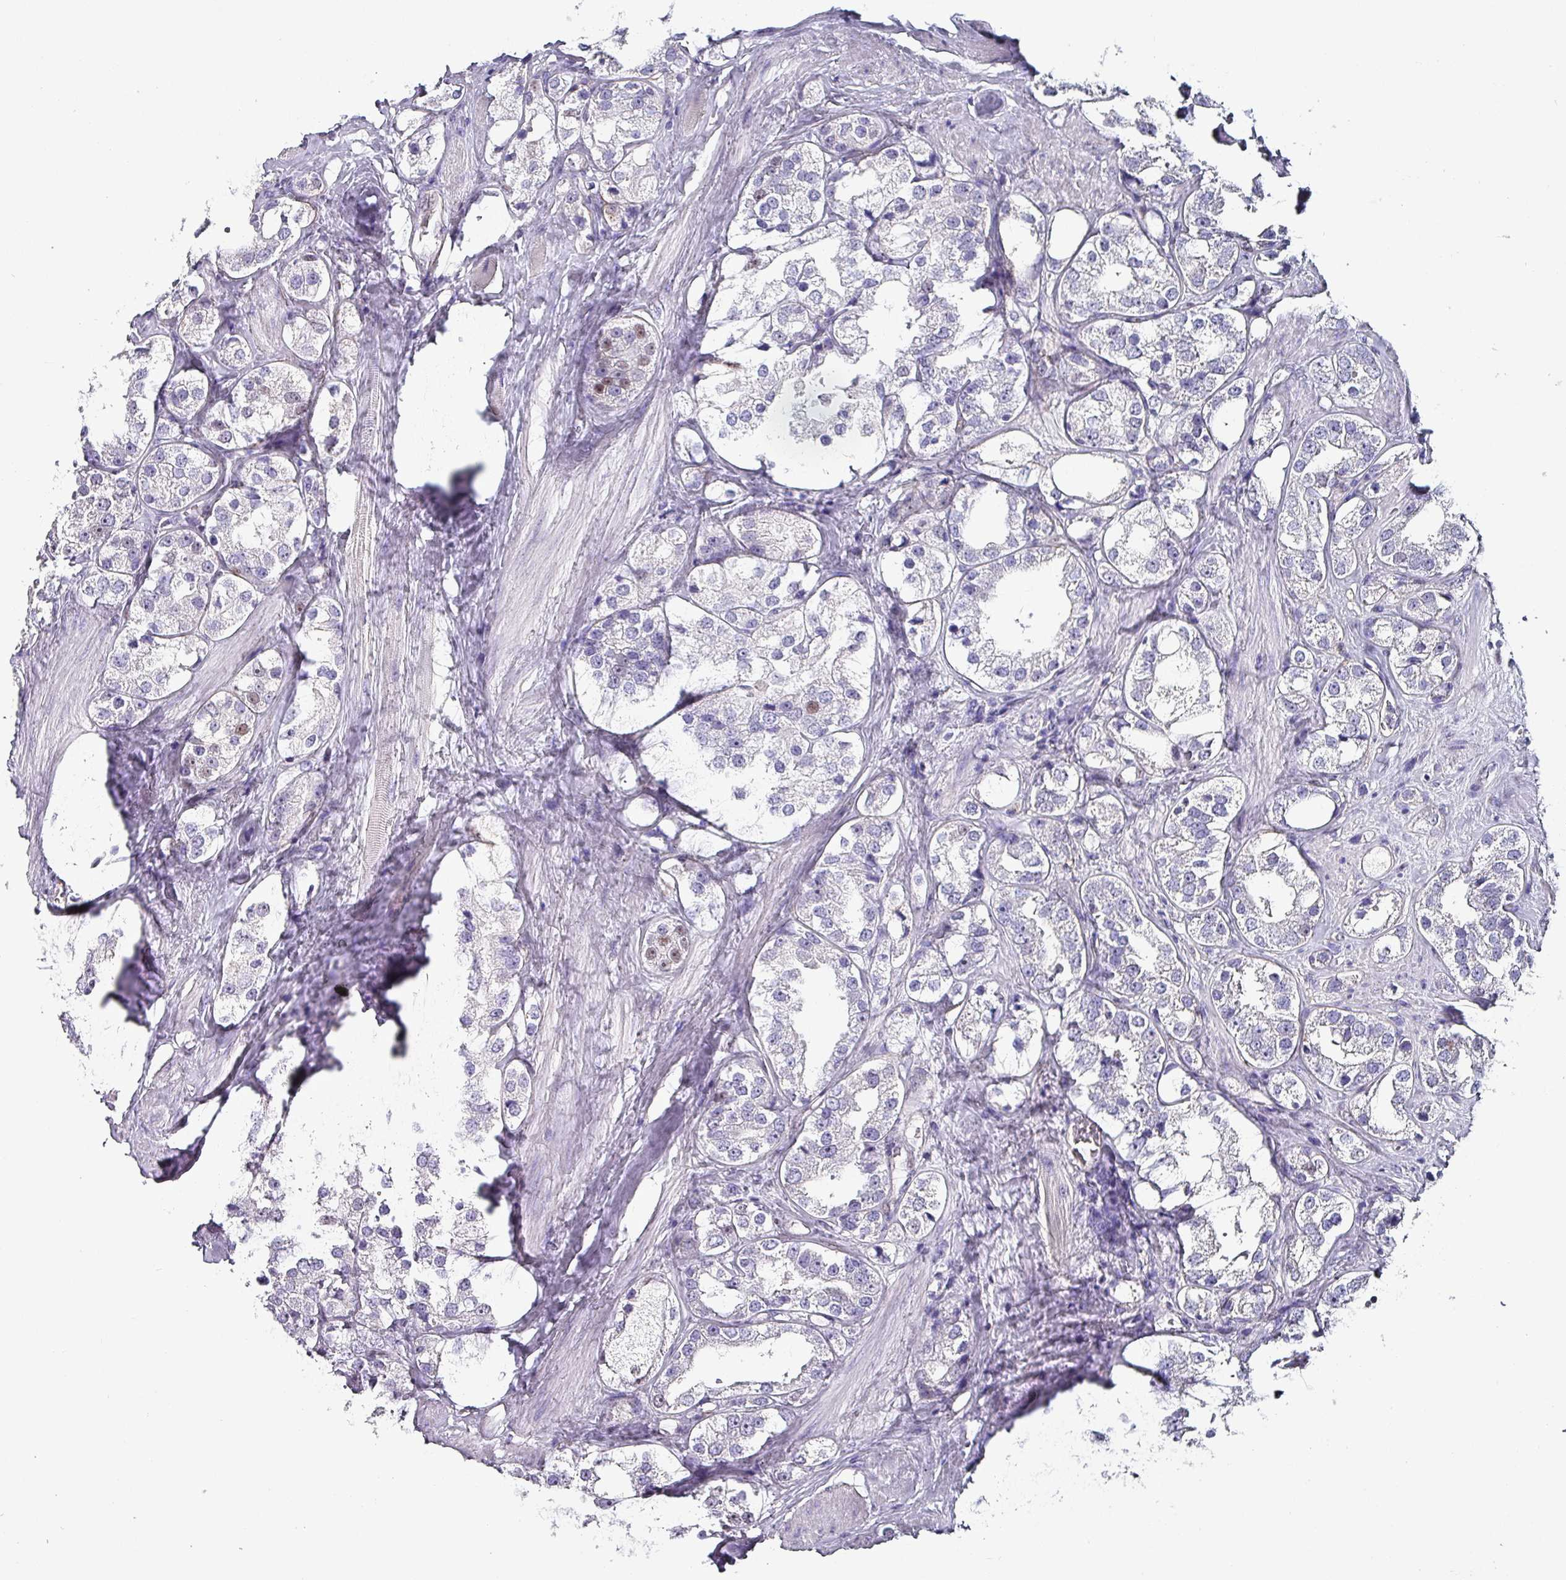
{"staining": {"intensity": "weak", "quantity": "<25%", "location": "nuclear"}, "tissue": "prostate cancer", "cell_type": "Tumor cells", "image_type": "cancer", "snomed": [{"axis": "morphology", "description": "Adenocarcinoma, NOS"}, {"axis": "topography", "description": "Prostate"}], "caption": "This is a image of immunohistochemistry (IHC) staining of prostate adenocarcinoma, which shows no positivity in tumor cells.", "gene": "ZNF816-ZNF321P", "patient": {"sex": "male", "age": 79}}